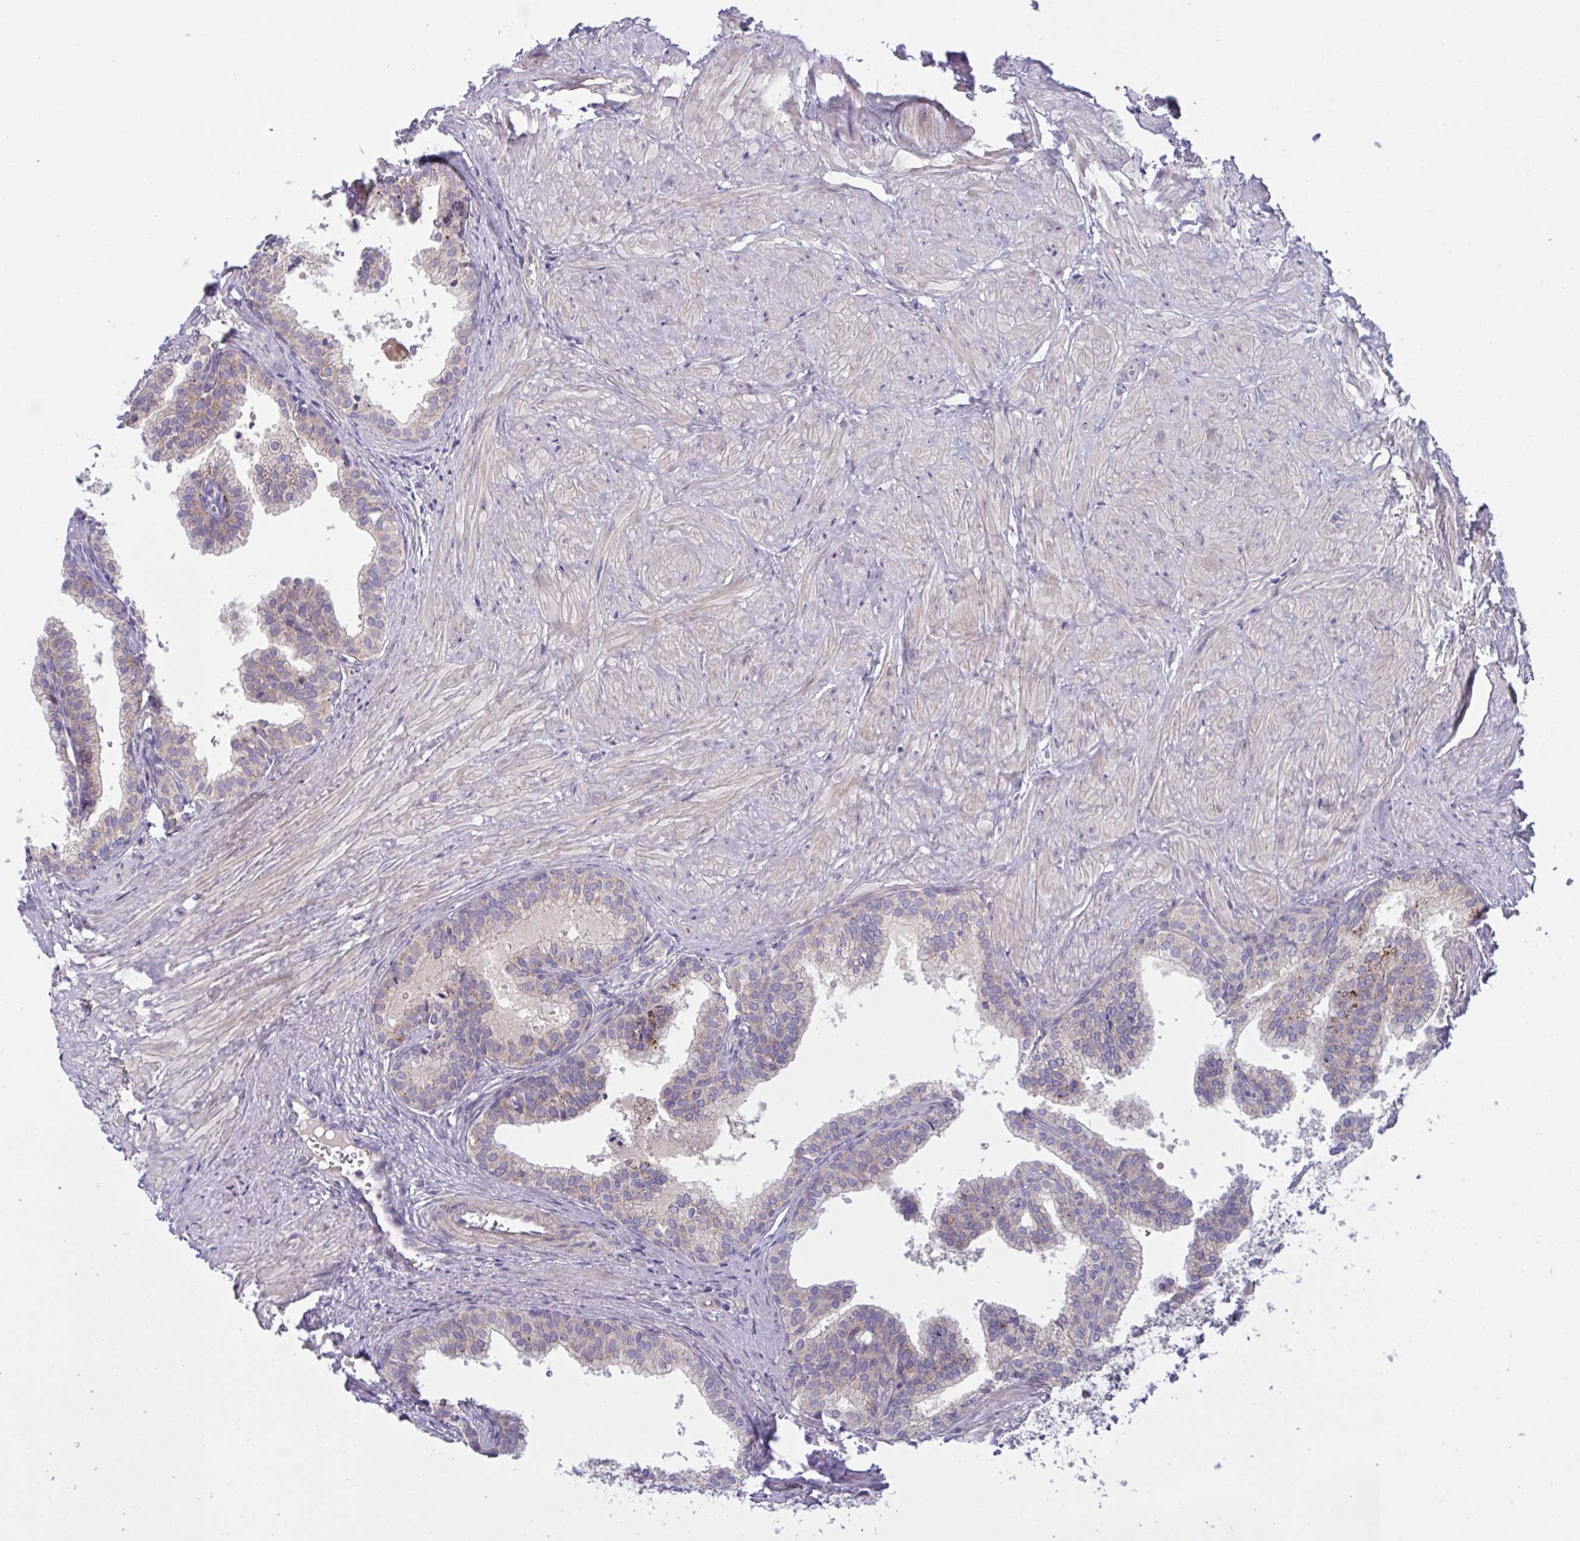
{"staining": {"intensity": "moderate", "quantity": "25%-75%", "location": "cytoplasmic/membranous"}, "tissue": "prostate", "cell_type": "Glandular cells", "image_type": "normal", "snomed": [{"axis": "morphology", "description": "Normal tissue, NOS"}, {"axis": "topography", "description": "Prostate"}, {"axis": "topography", "description": "Peripheral nerve tissue"}], "caption": "Protein staining demonstrates moderate cytoplasmic/membranous expression in about 25%-75% of glandular cells in normal prostate.", "gene": "MRPS2", "patient": {"sex": "male", "age": 55}}